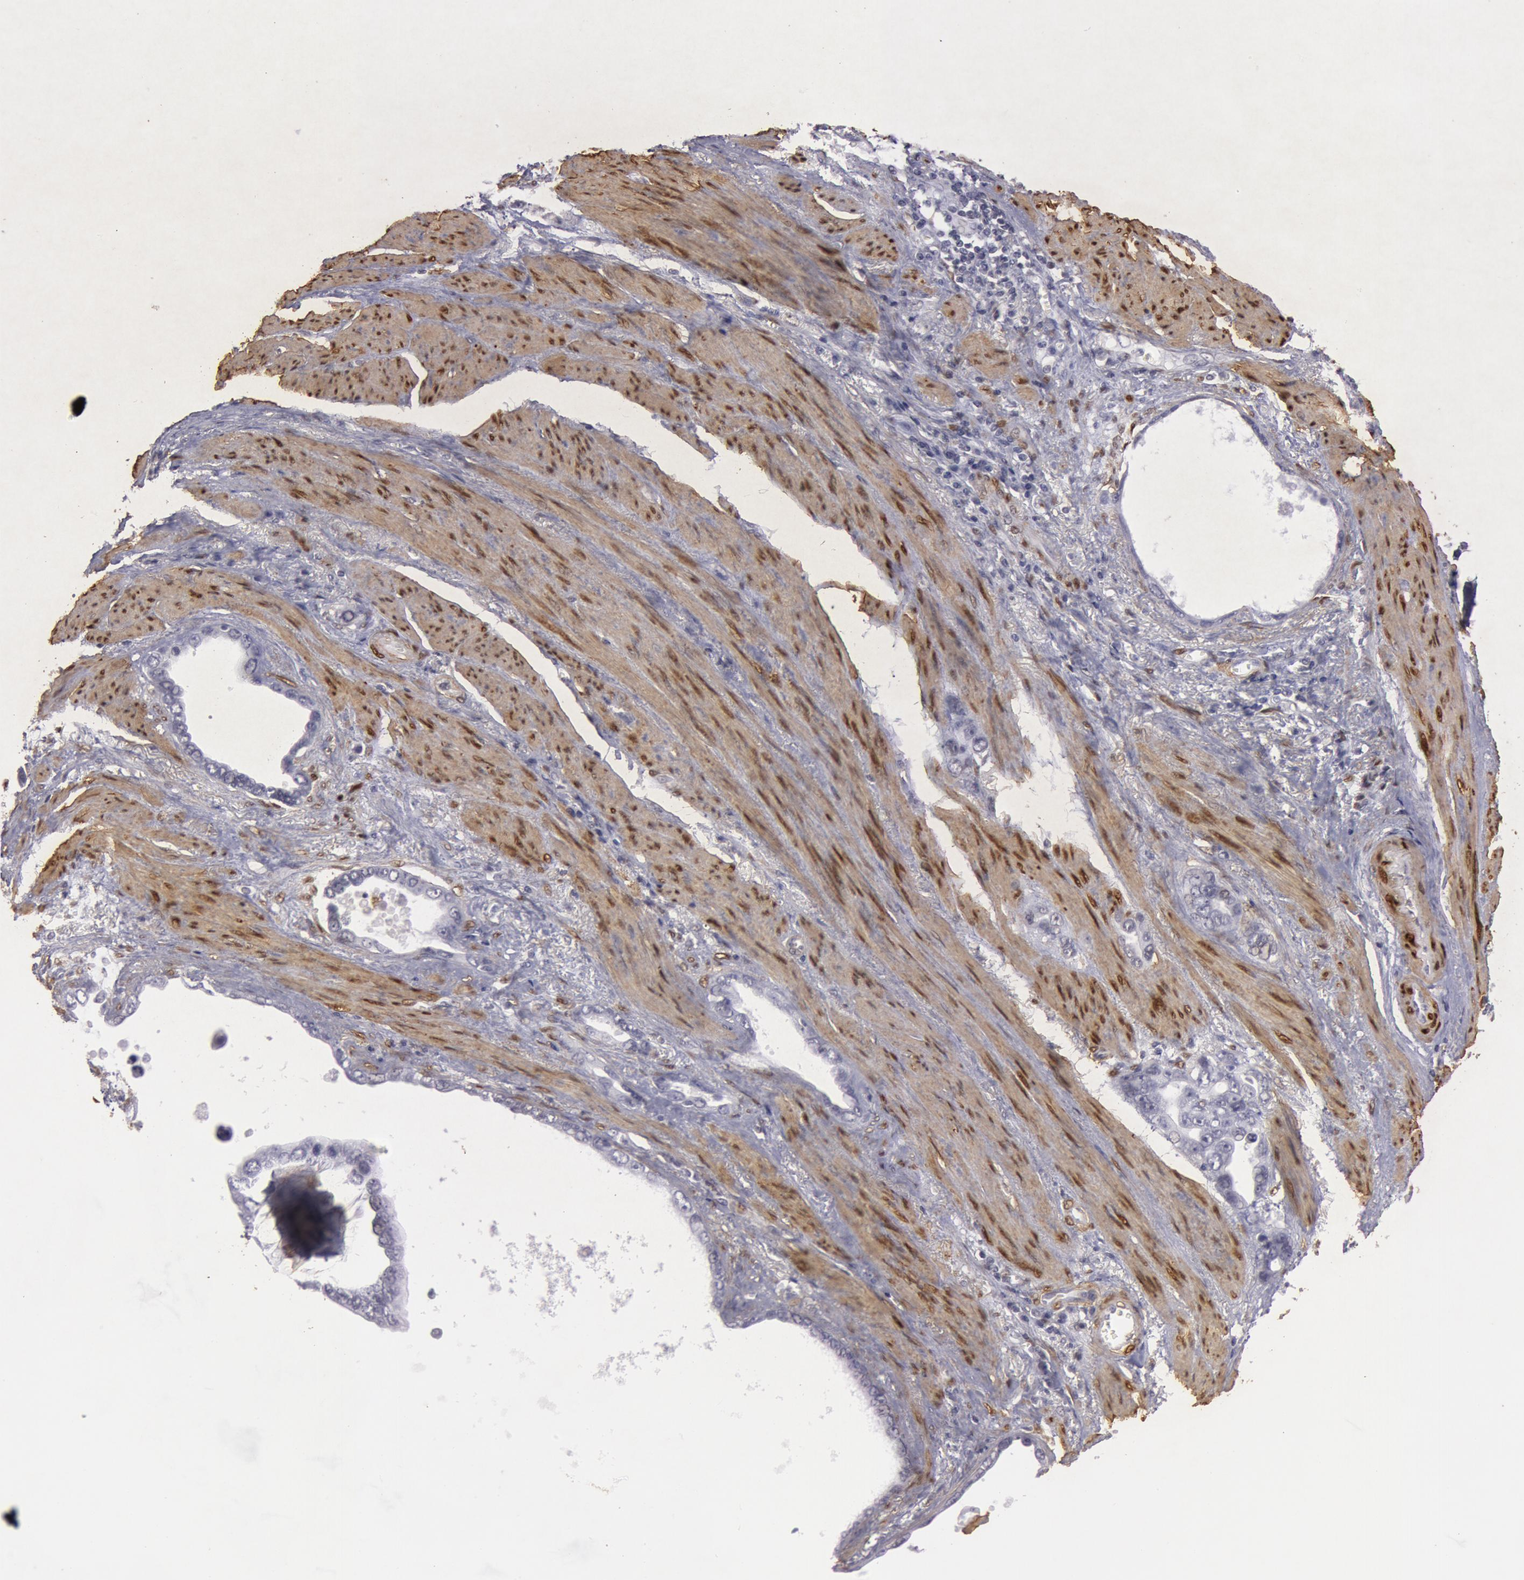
{"staining": {"intensity": "negative", "quantity": "none", "location": "none"}, "tissue": "stomach cancer", "cell_type": "Tumor cells", "image_type": "cancer", "snomed": [{"axis": "morphology", "description": "Adenocarcinoma, NOS"}, {"axis": "topography", "description": "Stomach"}], "caption": "There is no significant positivity in tumor cells of stomach cancer (adenocarcinoma).", "gene": "TAGLN", "patient": {"sex": "male", "age": 78}}